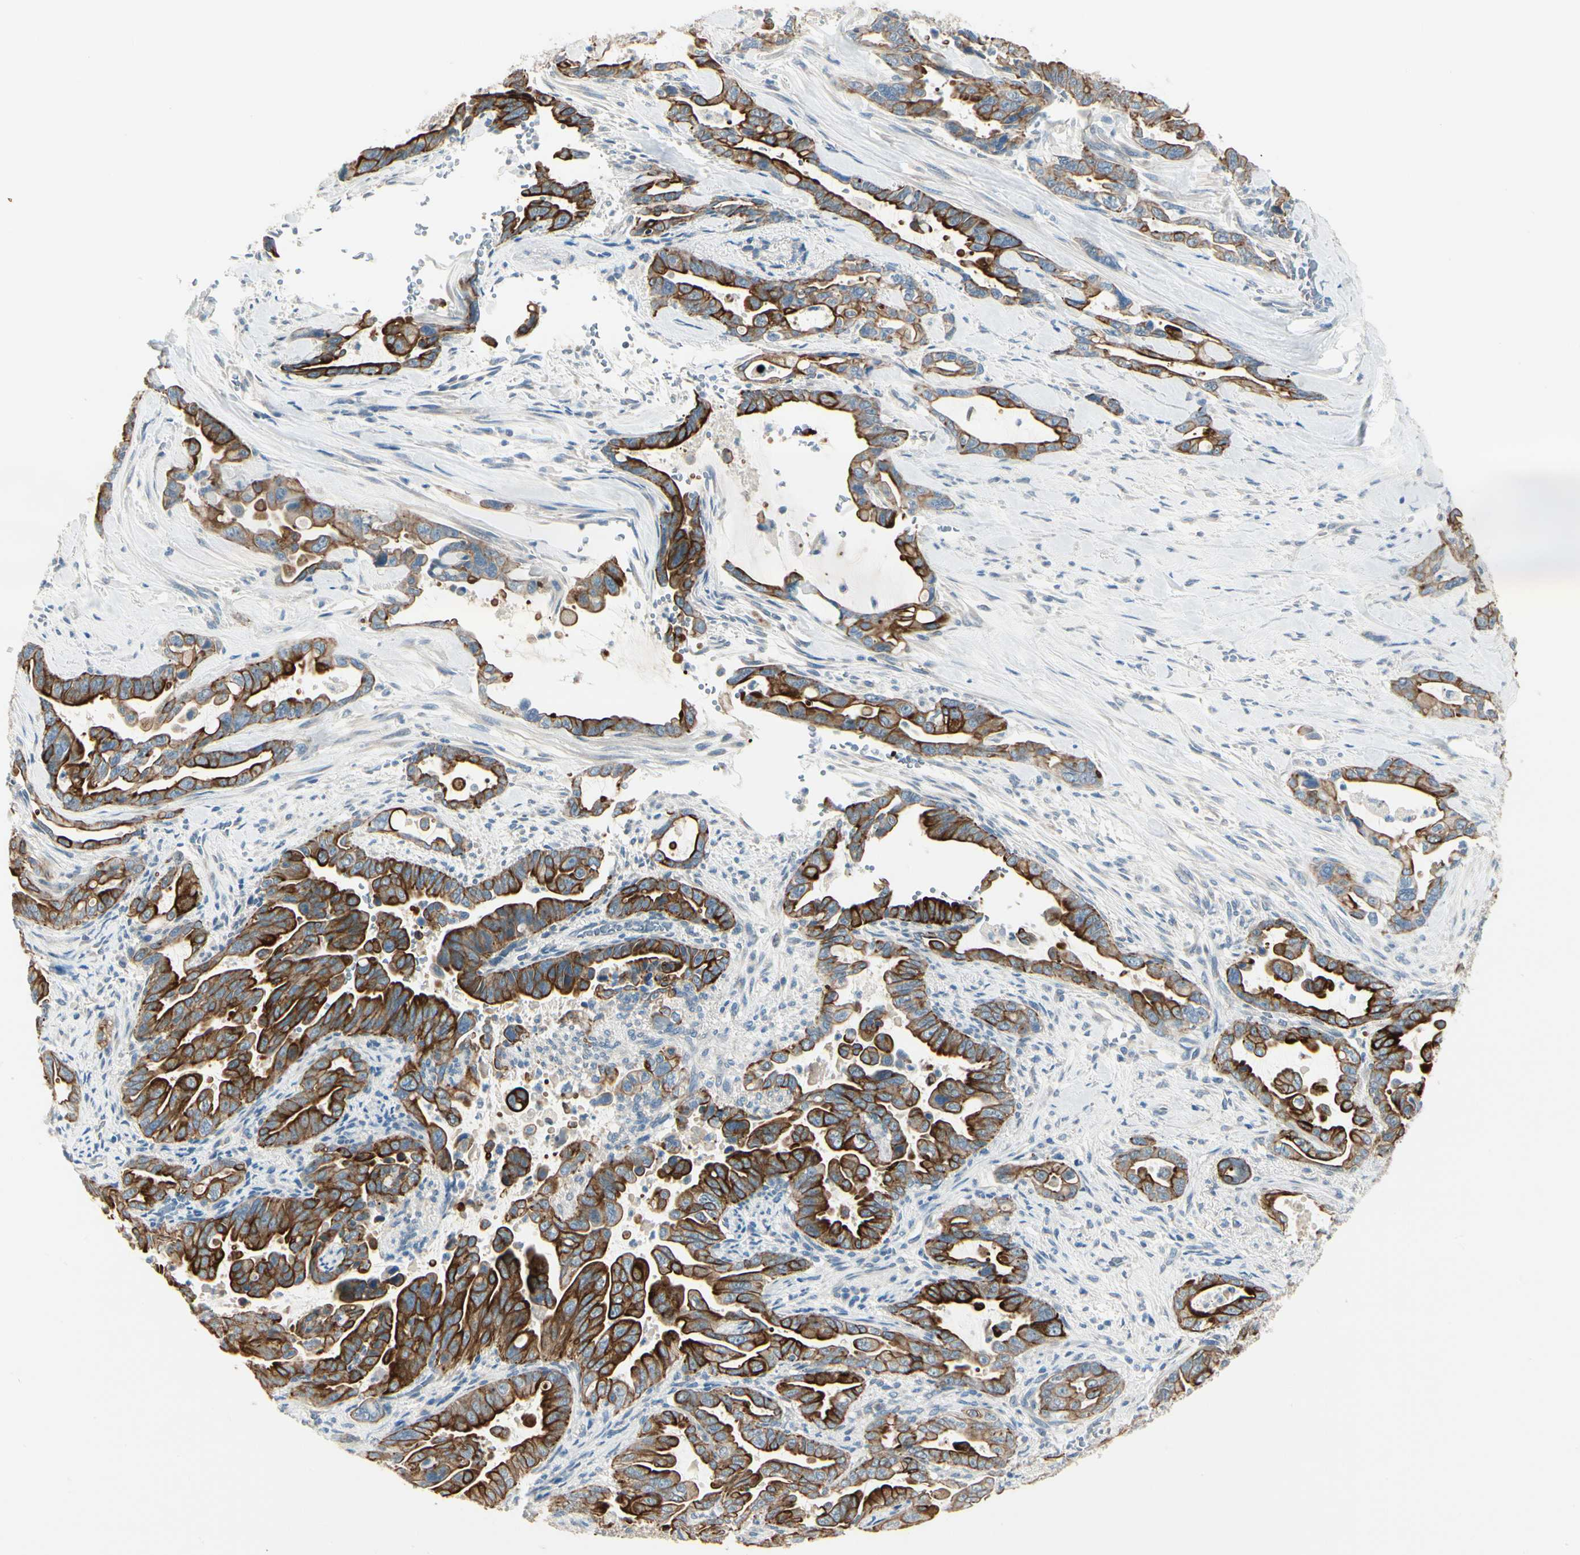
{"staining": {"intensity": "strong", "quantity": ">75%", "location": "cytoplasmic/membranous"}, "tissue": "pancreatic cancer", "cell_type": "Tumor cells", "image_type": "cancer", "snomed": [{"axis": "morphology", "description": "Adenocarcinoma, NOS"}, {"axis": "topography", "description": "Pancreas"}], "caption": "Strong cytoplasmic/membranous protein positivity is identified in approximately >75% of tumor cells in pancreatic cancer (adenocarcinoma). (IHC, brightfield microscopy, high magnification).", "gene": "DUSP12", "patient": {"sex": "male", "age": 70}}